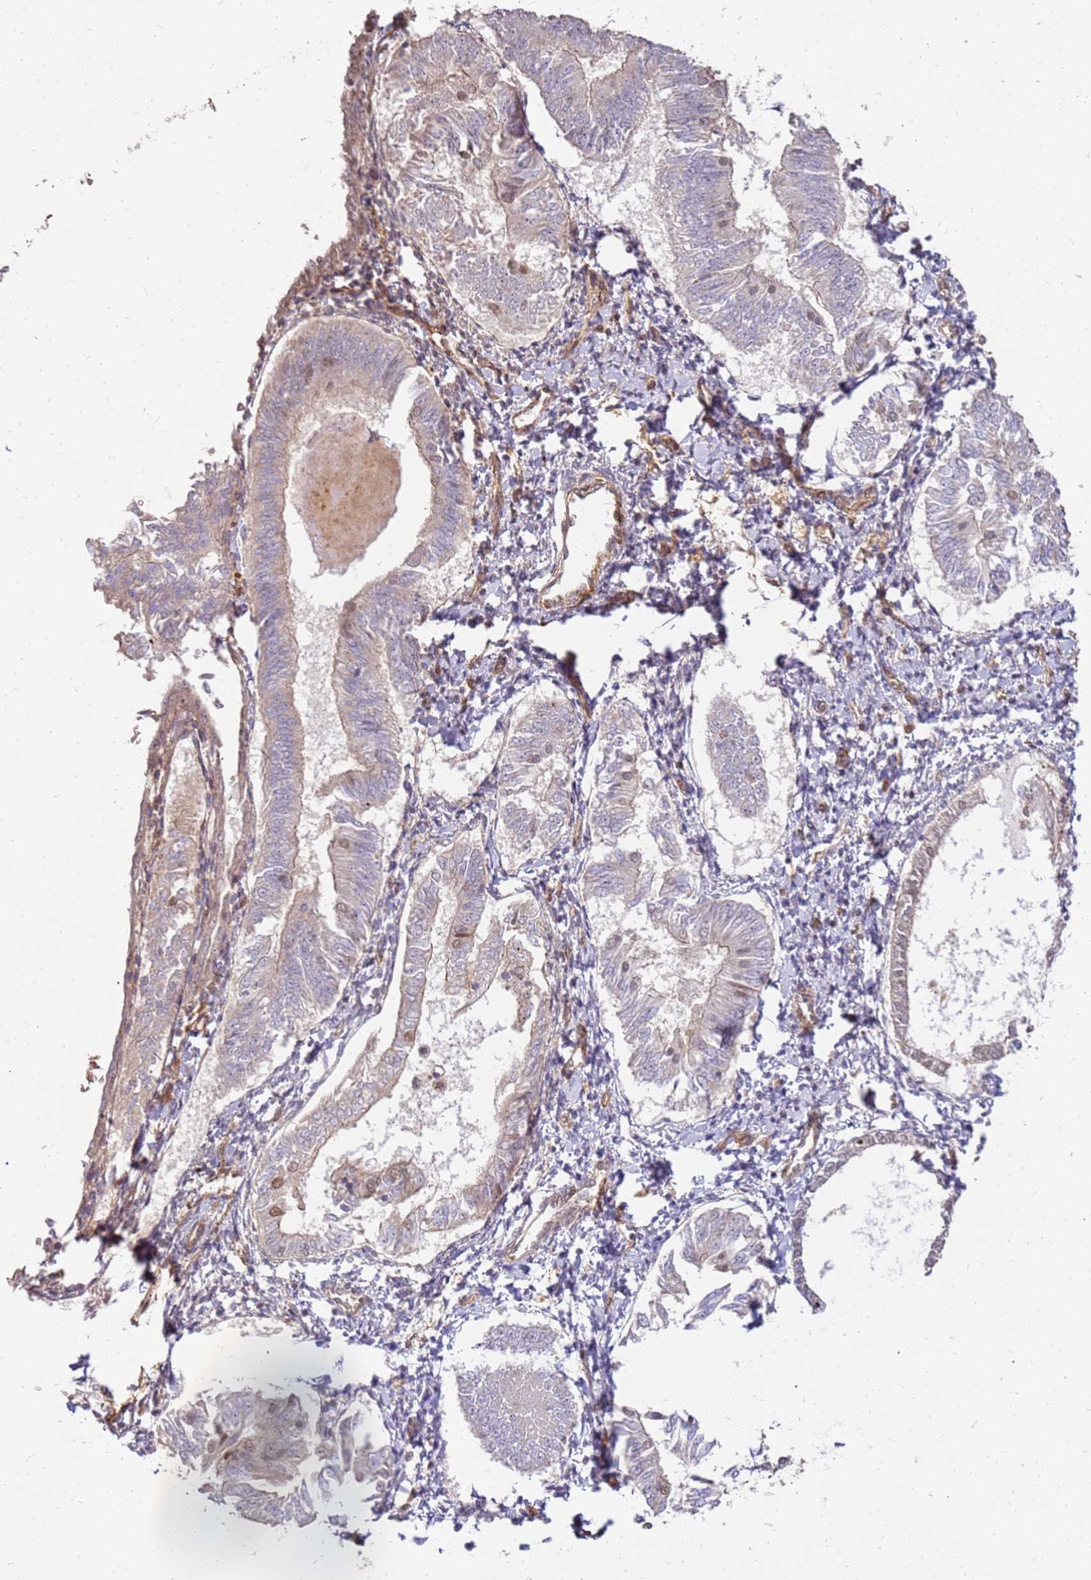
{"staining": {"intensity": "weak", "quantity": "<25%", "location": "nuclear"}, "tissue": "endometrial cancer", "cell_type": "Tumor cells", "image_type": "cancer", "snomed": [{"axis": "morphology", "description": "Adenocarcinoma, NOS"}, {"axis": "topography", "description": "Endometrium"}], "caption": "Photomicrograph shows no protein positivity in tumor cells of endometrial cancer tissue.", "gene": "ST18", "patient": {"sex": "female", "age": 58}}